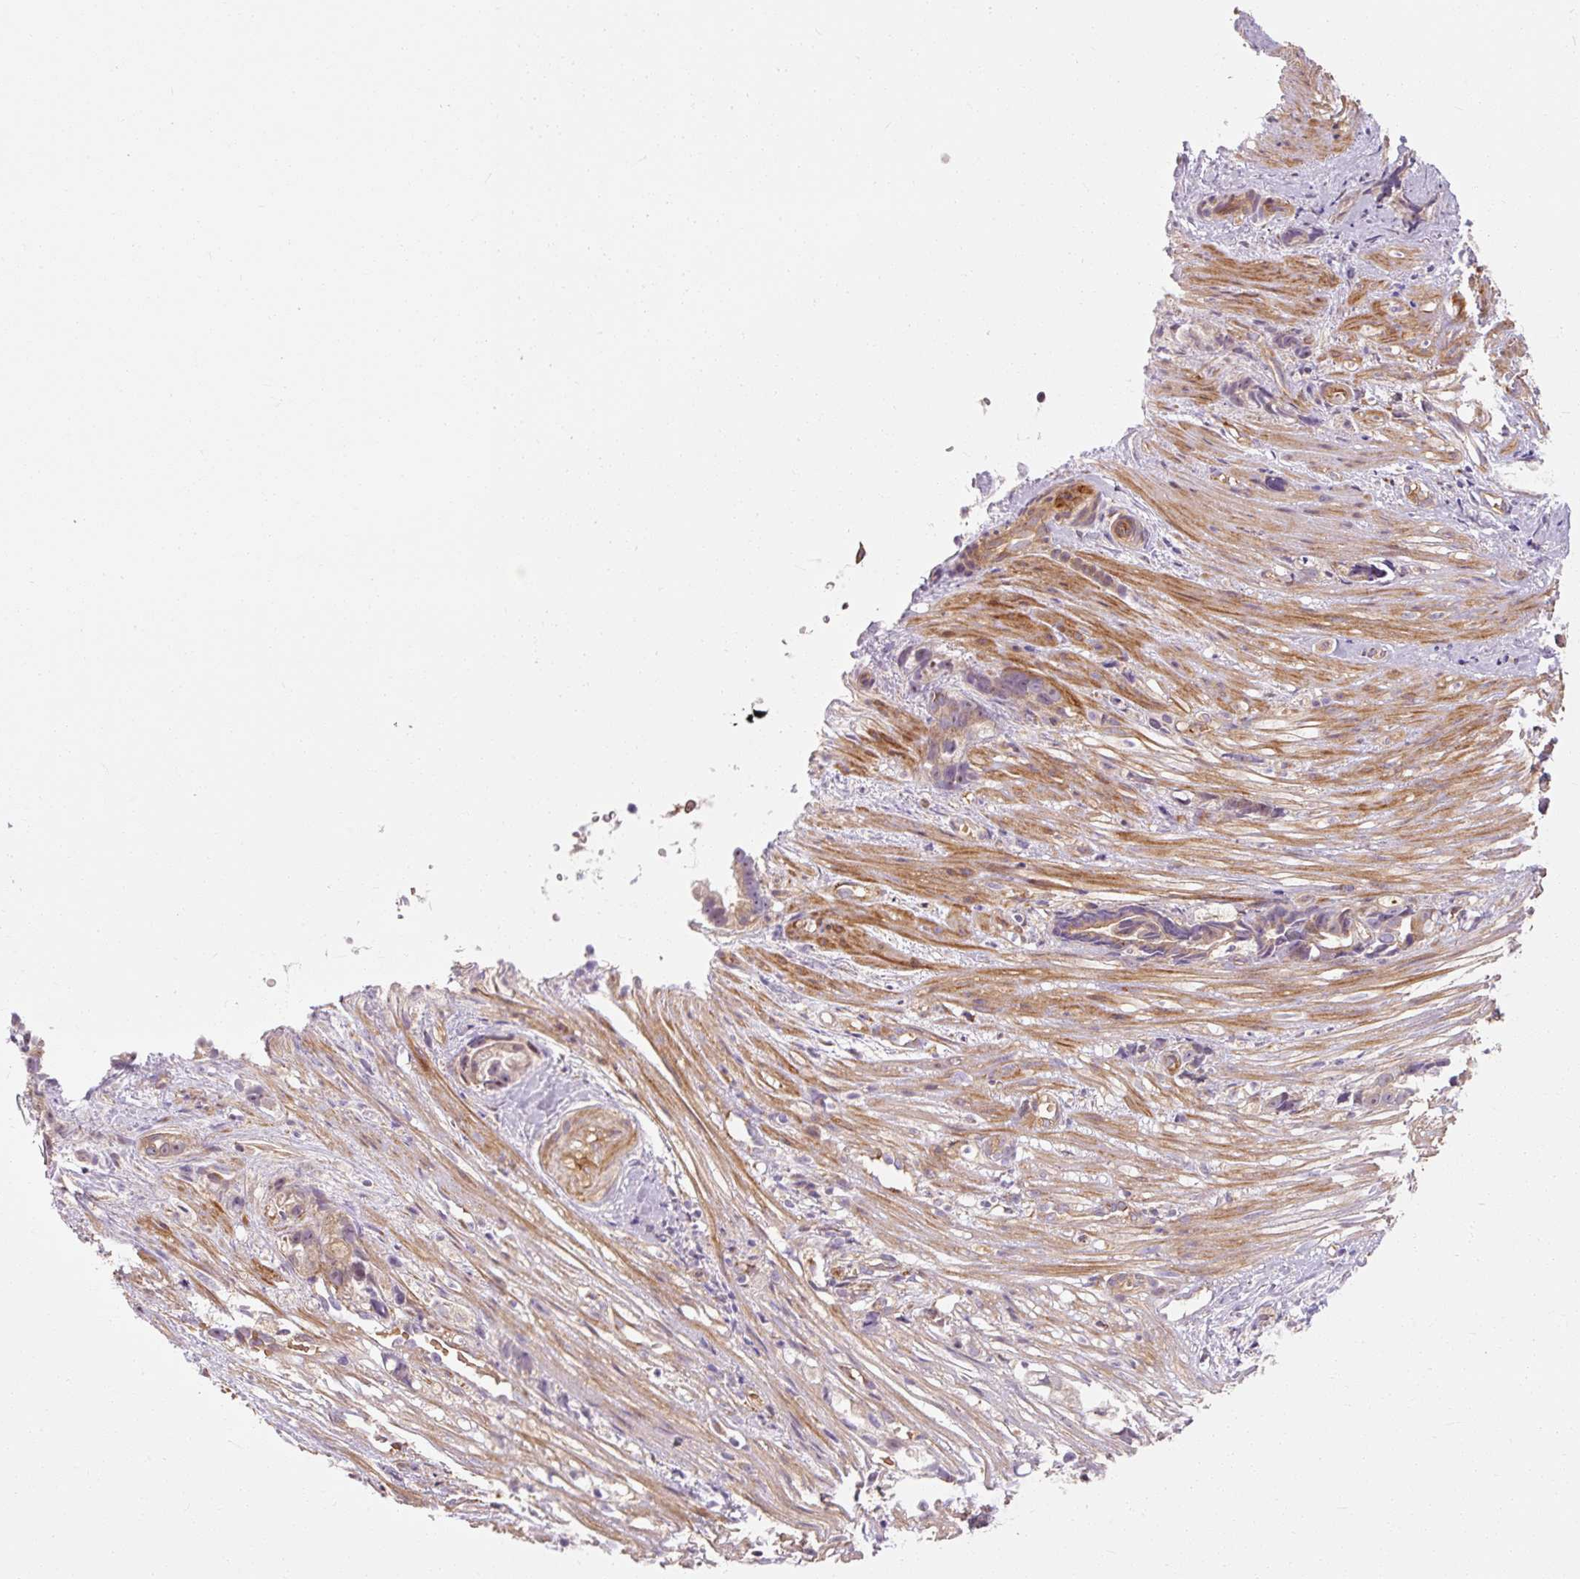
{"staining": {"intensity": "weak", "quantity": ">75%", "location": "cytoplasmic/membranous"}, "tissue": "stomach cancer", "cell_type": "Tumor cells", "image_type": "cancer", "snomed": [{"axis": "morphology", "description": "Adenocarcinoma, NOS"}, {"axis": "topography", "description": "Stomach"}], "caption": "This is a photomicrograph of immunohistochemistry staining of stomach cancer, which shows weak expression in the cytoplasmic/membranous of tumor cells.", "gene": "TBC1D4", "patient": {"sex": "male", "age": 55}}